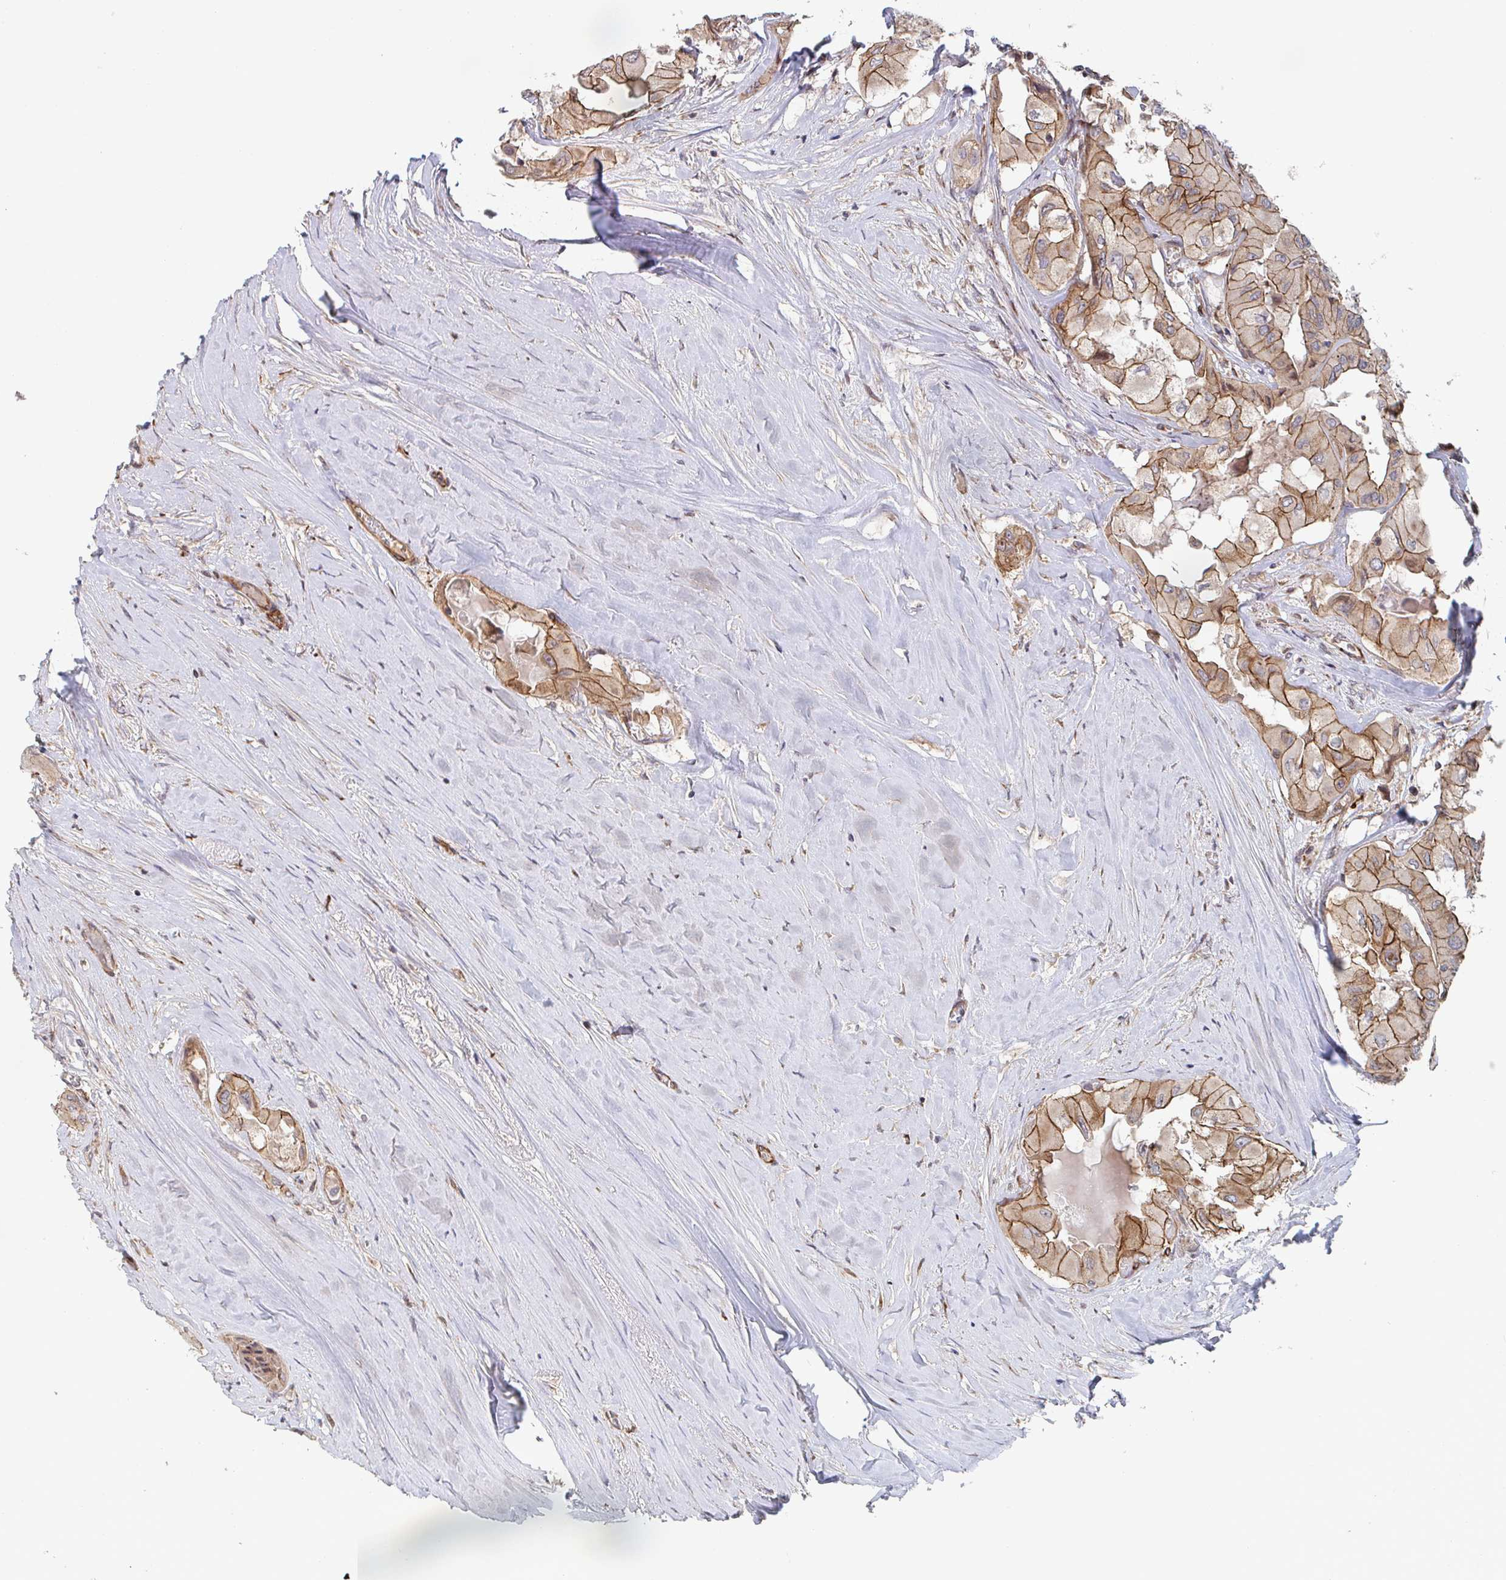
{"staining": {"intensity": "moderate", "quantity": ">75%", "location": "cytoplasmic/membranous"}, "tissue": "thyroid cancer", "cell_type": "Tumor cells", "image_type": "cancer", "snomed": [{"axis": "morphology", "description": "Normal tissue, NOS"}, {"axis": "morphology", "description": "Papillary adenocarcinoma, NOS"}, {"axis": "topography", "description": "Thyroid gland"}], "caption": "An immunohistochemistry (IHC) histopathology image of neoplastic tissue is shown. Protein staining in brown shows moderate cytoplasmic/membranous positivity in thyroid cancer within tumor cells.", "gene": "DVL3", "patient": {"sex": "female", "age": 59}}